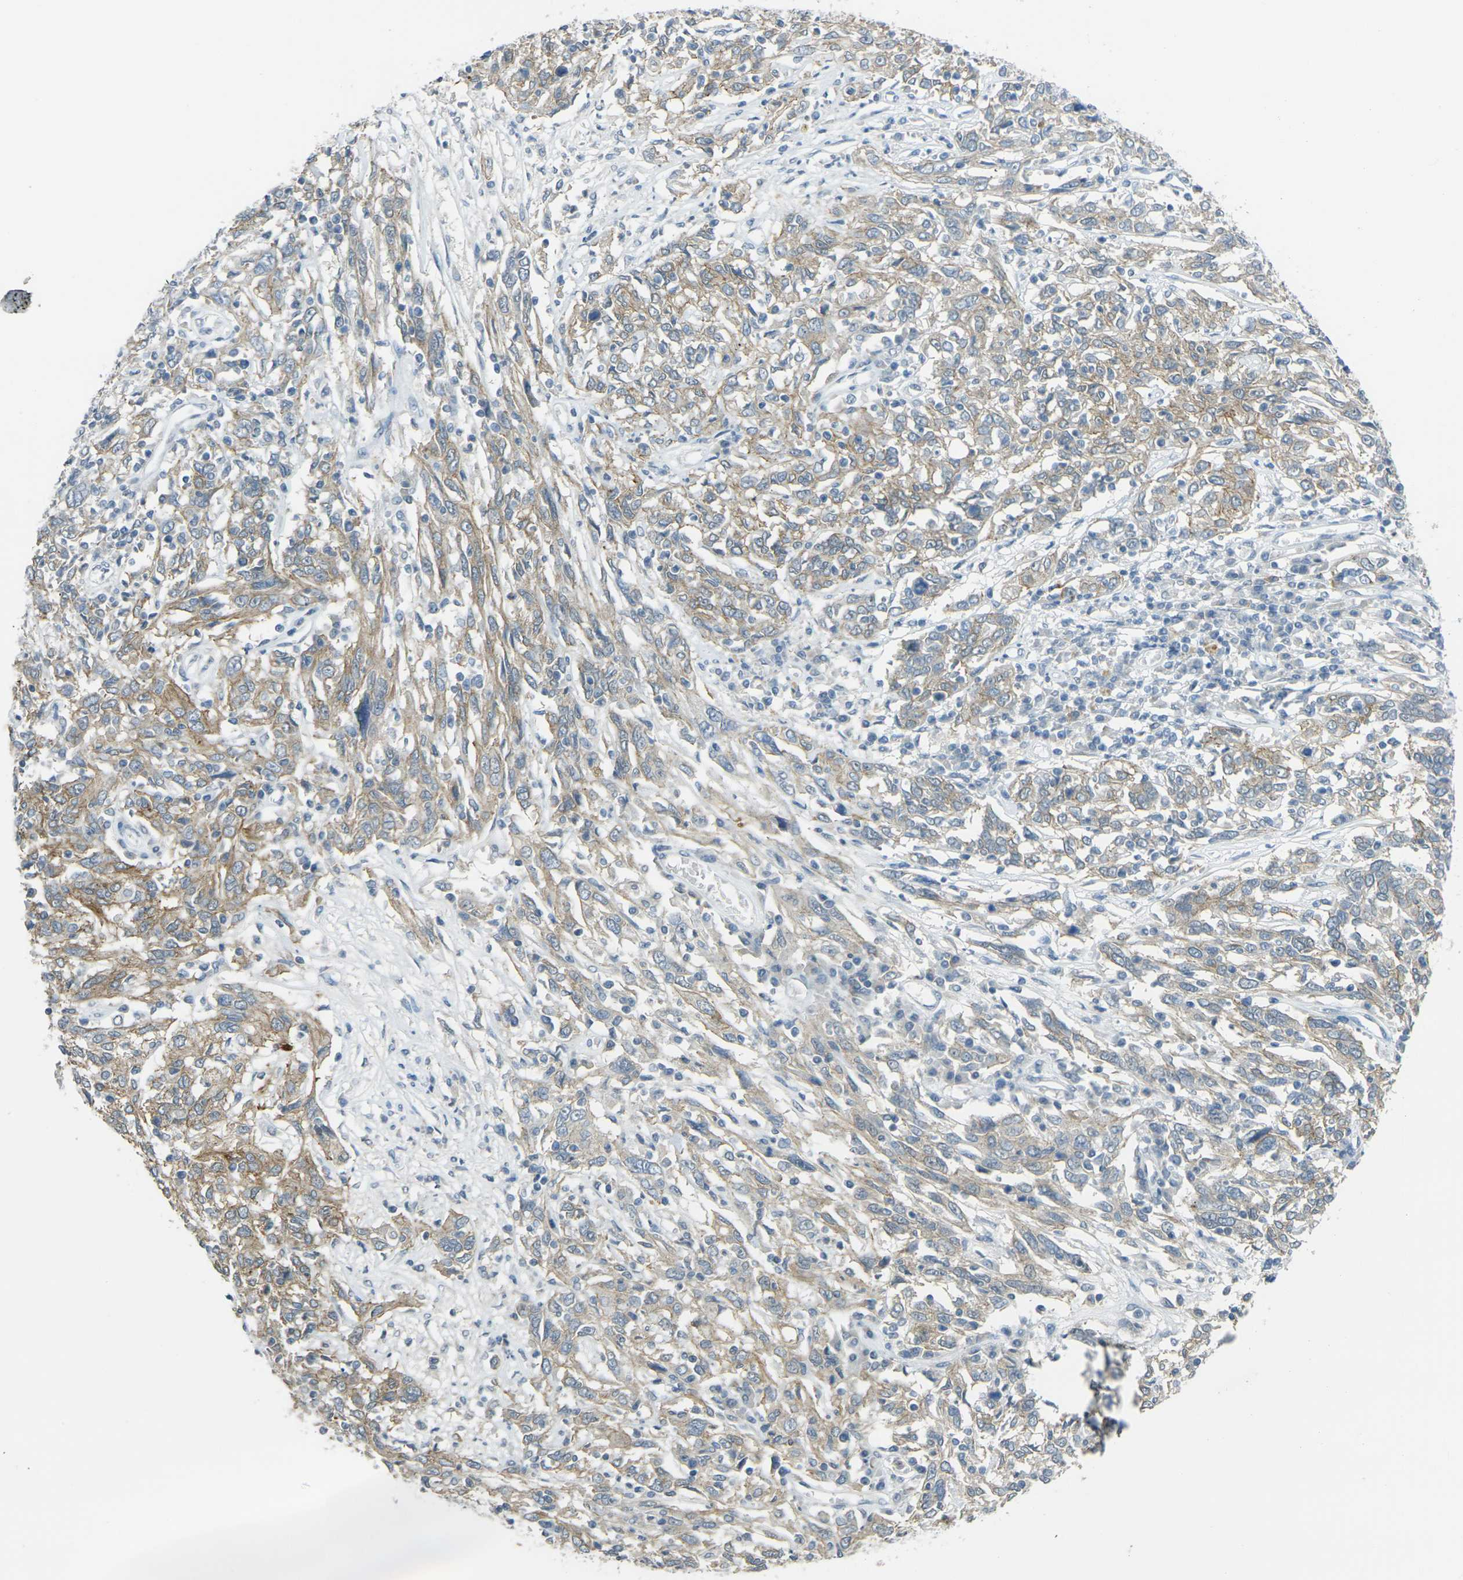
{"staining": {"intensity": "weak", "quantity": ">75%", "location": "cytoplasmic/membranous"}, "tissue": "cervical cancer", "cell_type": "Tumor cells", "image_type": "cancer", "snomed": [{"axis": "morphology", "description": "Squamous cell carcinoma, NOS"}, {"axis": "topography", "description": "Cervix"}], "caption": "Weak cytoplasmic/membranous protein expression is identified in about >75% of tumor cells in cervical squamous cell carcinoma. (Brightfield microscopy of DAB IHC at high magnification).", "gene": "SPTBN2", "patient": {"sex": "female", "age": 46}}